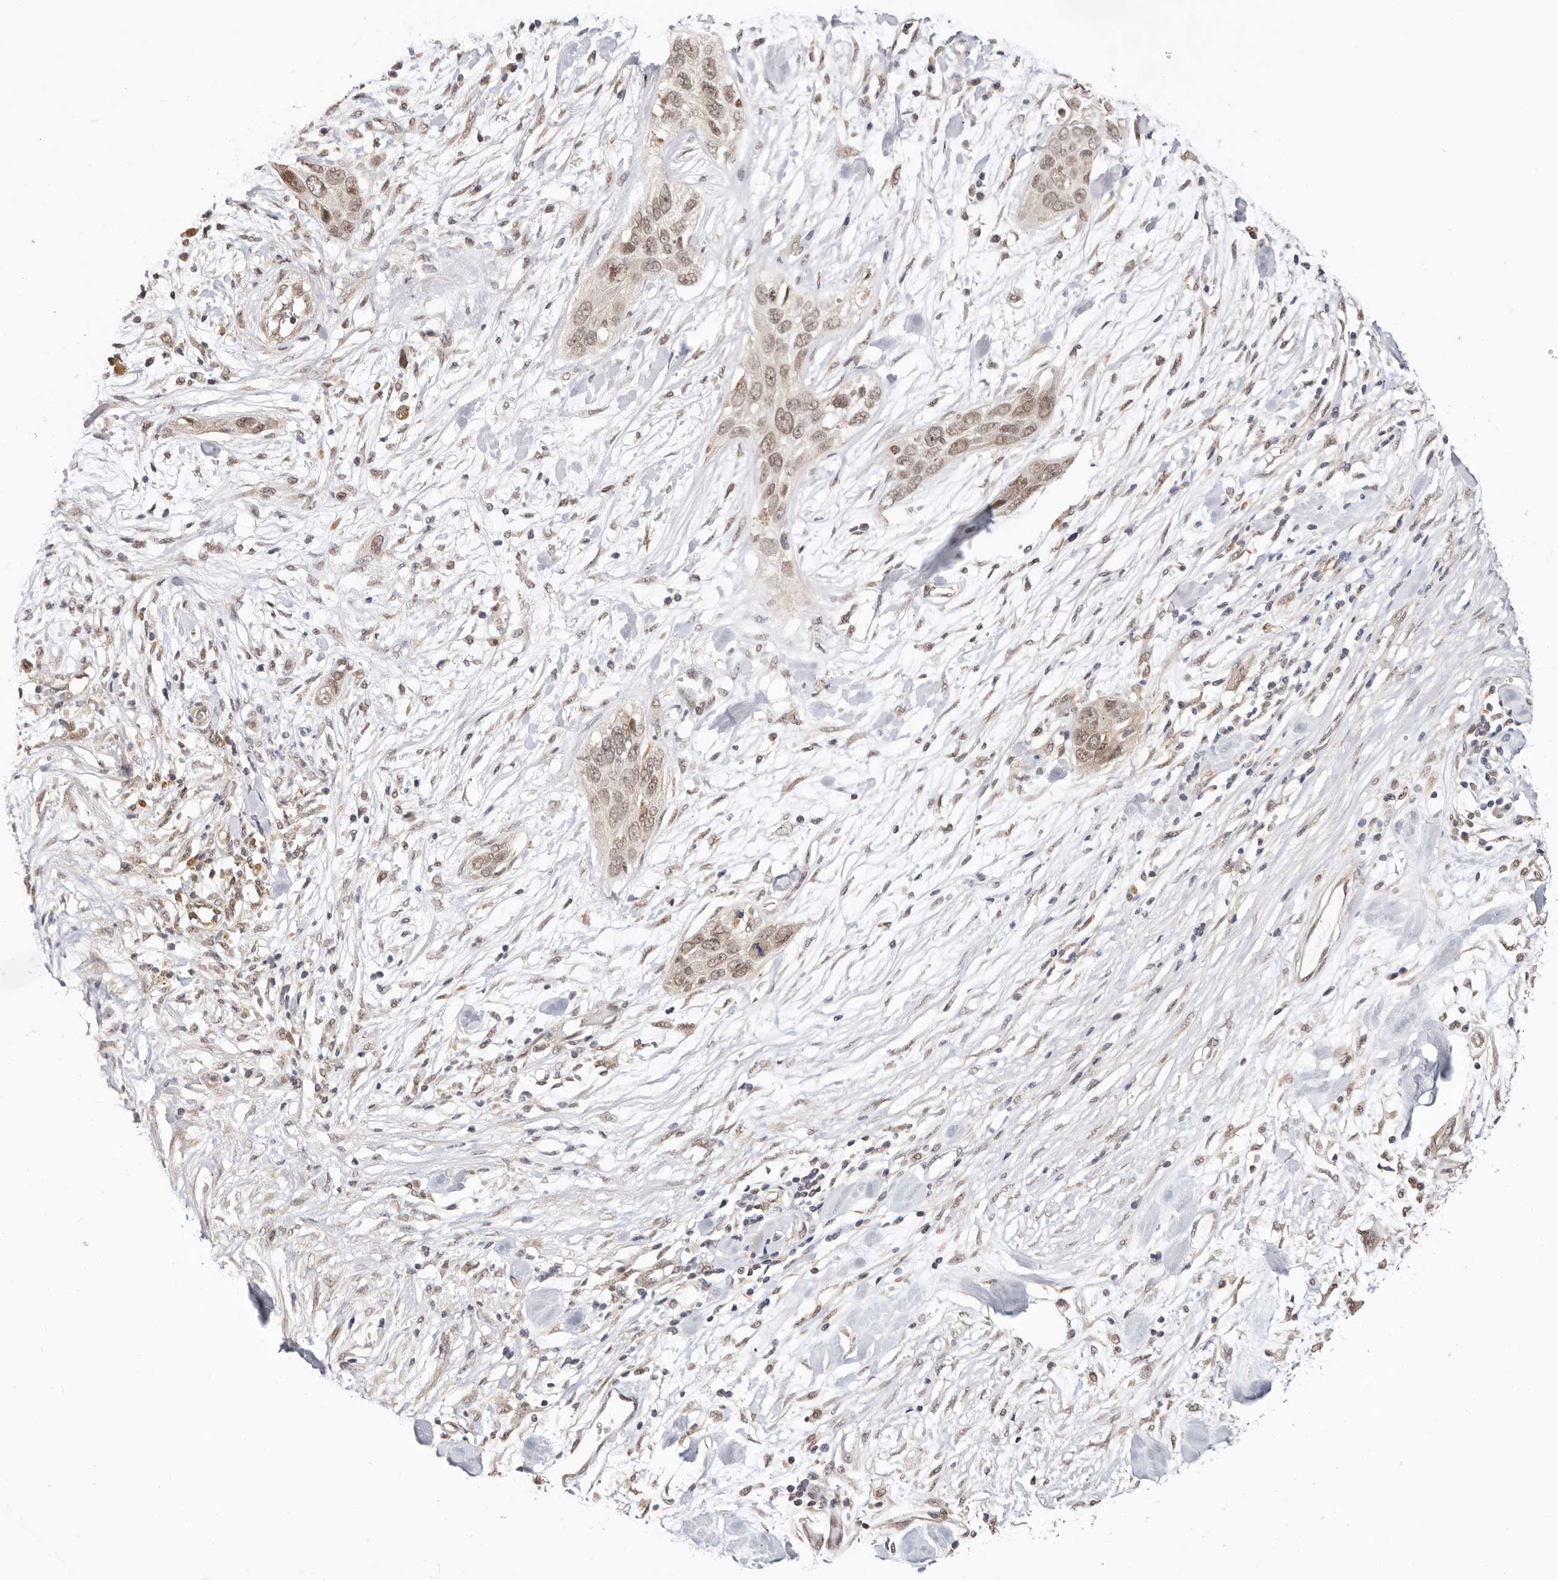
{"staining": {"intensity": "weak", "quantity": ">75%", "location": "nuclear"}, "tissue": "pancreatic cancer", "cell_type": "Tumor cells", "image_type": "cancer", "snomed": [{"axis": "morphology", "description": "Adenocarcinoma, NOS"}, {"axis": "topography", "description": "Pancreas"}], "caption": "The micrograph reveals staining of pancreatic cancer, revealing weak nuclear protein positivity (brown color) within tumor cells.", "gene": "CTNNBL1", "patient": {"sex": "female", "age": 60}}